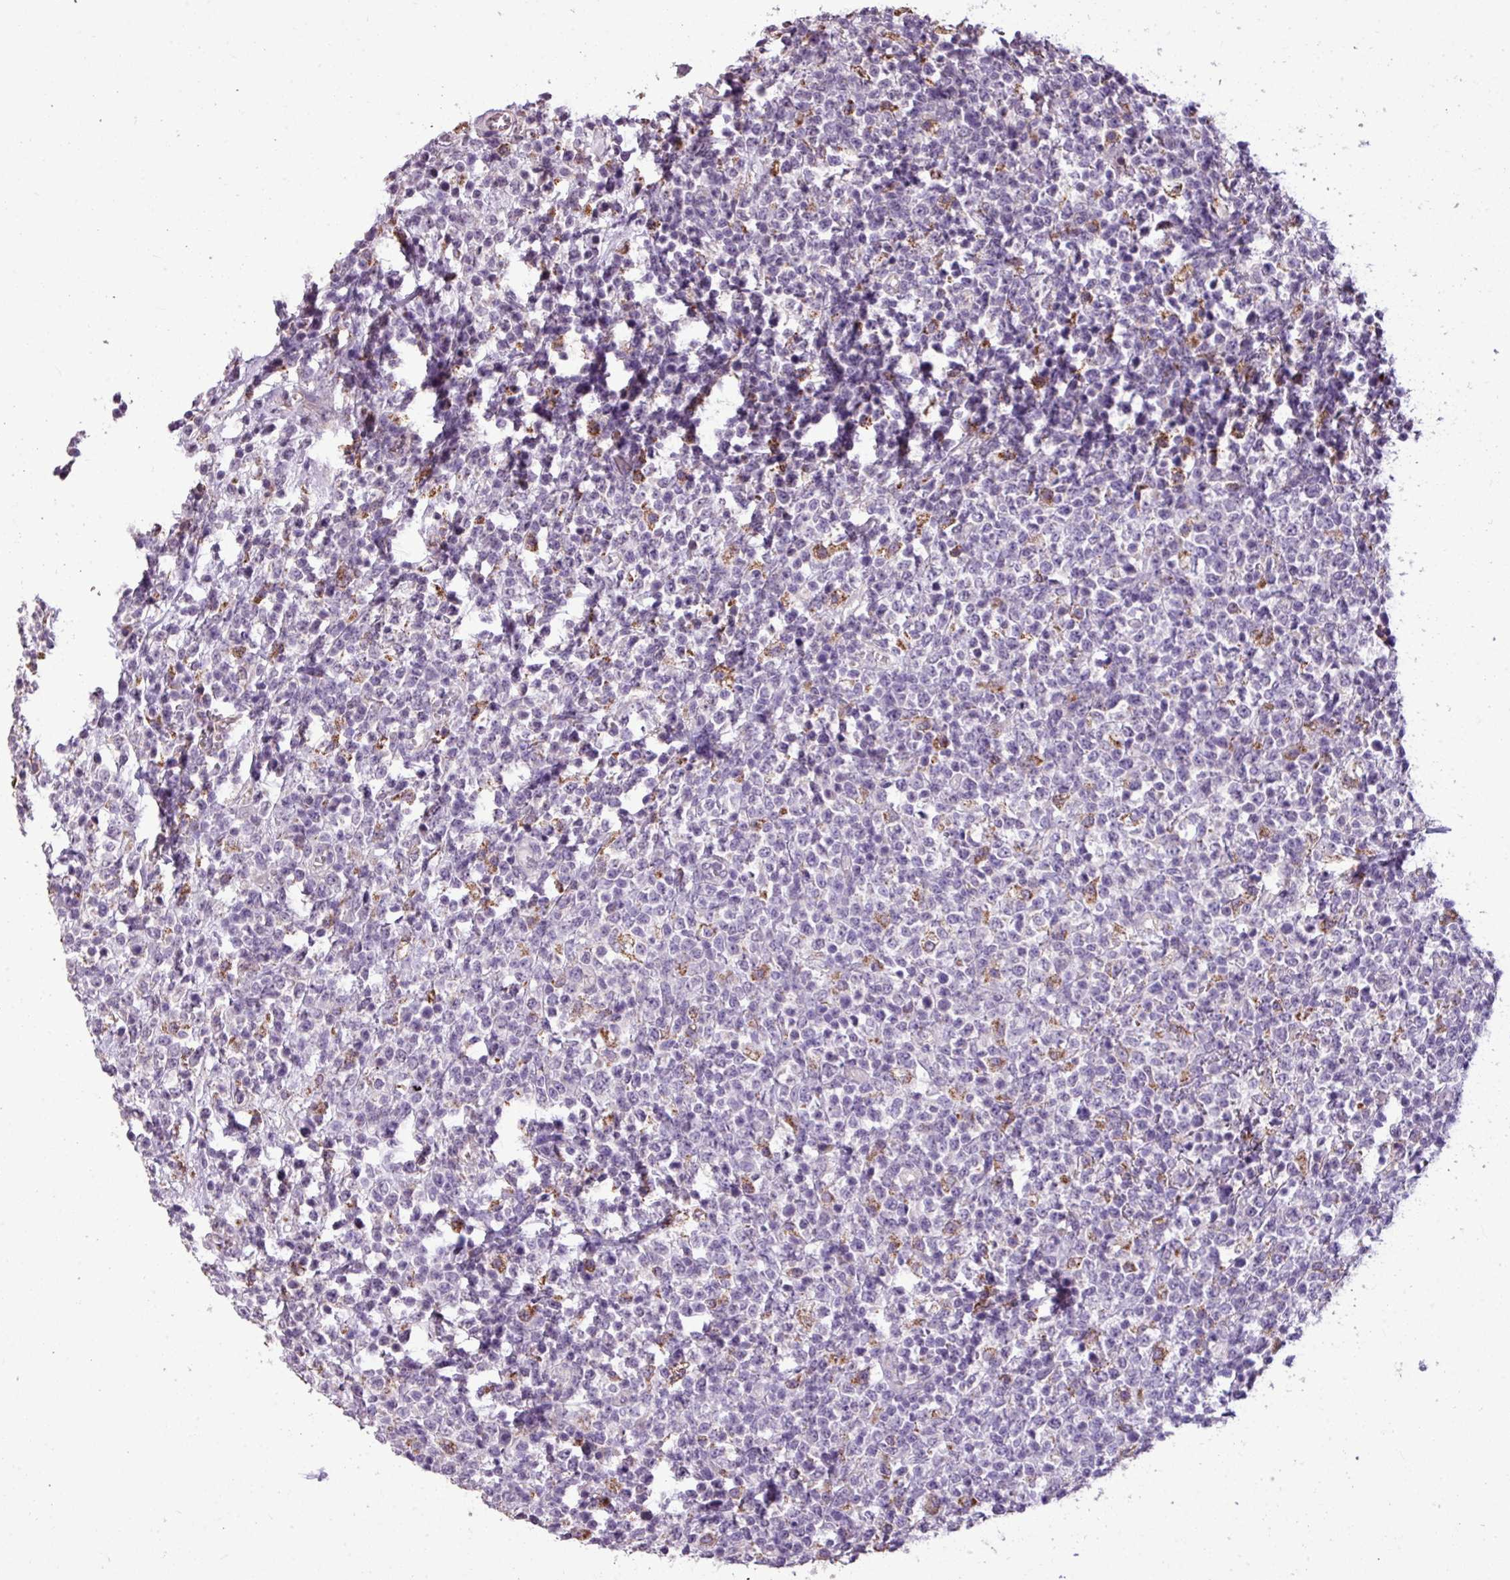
{"staining": {"intensity": "negative", "quantity": "none", "location": "none"}, "tissue": "lymphoma", "cell_type": "Tumor cells", "image_type": "cancer", "snomed": [{"axis": "morphology", "description": "Malignant lymphoma, non-Hodgkin's type, High grade"}, {"axis": "topography", "description": "Colon"}], "caption": "Lymphoma stained for a protein using immunohistochemistry demonstrates no positivity tumor cells.", "gene": "ALDH2", "patient": {"sex": "female", "age": 53}}